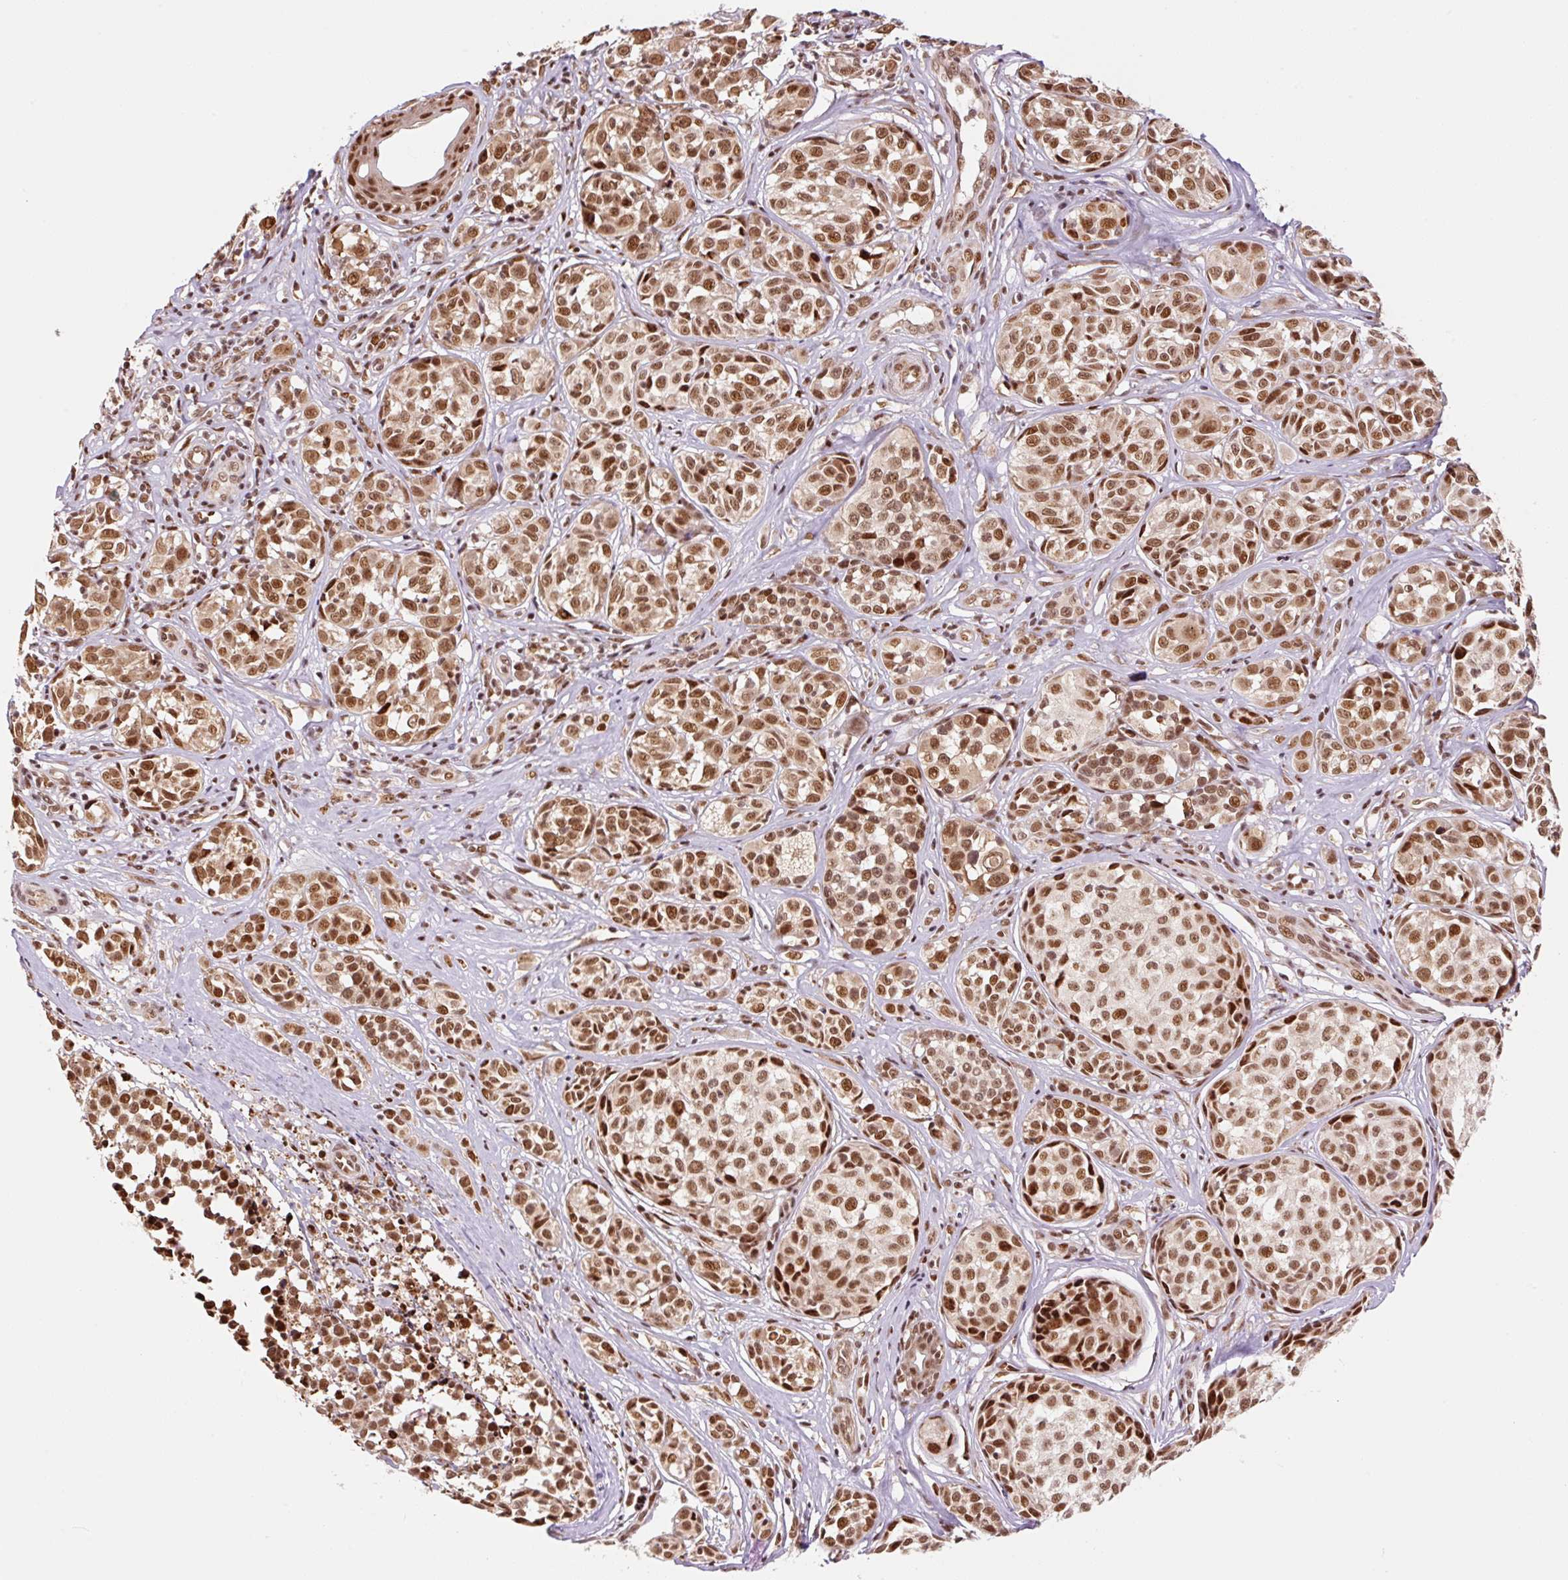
{"staining": {"intensity": "moderate", "quantity": ">75%", "location": "nuclear"}, "tissue": "melanoma", "cell_type": "Tumor cells", "image_type": "cancer", "snomed": [{"axis": "morphology", "description": "Malignant melanoma, NOS"}, {"axis": "topography", "description": "Skin"}], "caption": "An immunohistochemistry histopathology image of neoplastic tissue is shown. Protein staining in brown labels moderate nuclear positivity in melanoma within tumor cells. Nuclei are stained in blue.", "gene": "INTS8", "patient": {"sex": "female", "age": 35}}